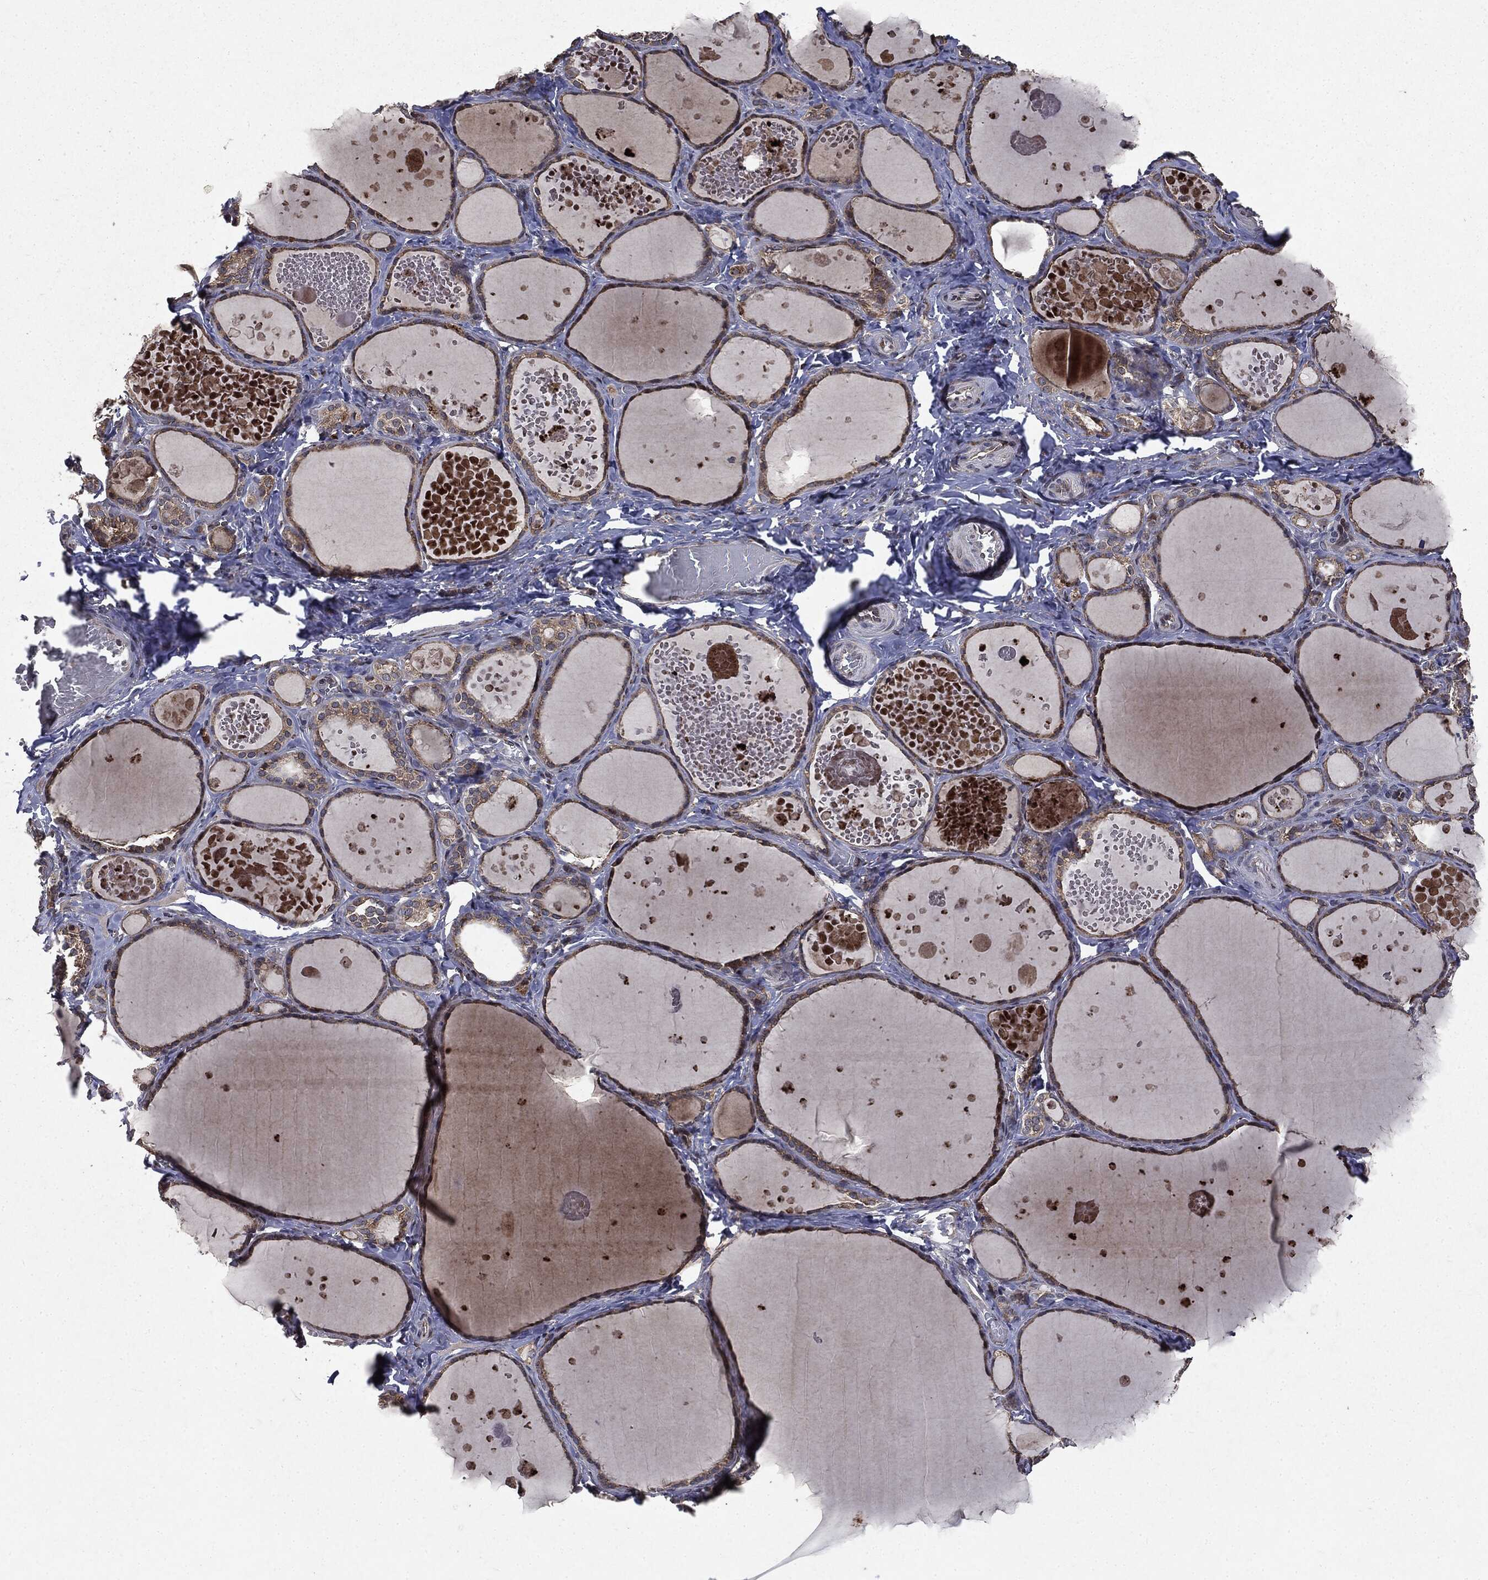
{"staining": {"intensity": "moderate", "quantity": ">75%", "location": "cytoplasmic/membranous"}, "tissue": "thyroid gland", "cell_type": "Glandular cells", "image_type": "normal", "snomed": [{"axis": "morphology", "description": "Normal tissue, NOS"}, {"axis": "topography", "description": "Thyroid gland"}], "caption": "Protein staining displays moderate cytoplasmic/membranous staining in about >75% of glandular cells in normal thyroid gland. The staining was performed using DAB (3,3'-diaminobenzidine), with brown indicating positive protein expression. Nuclei are stained blue with hematoxylin.", "gene": "PLPPR2", "patient": {"sex": "female", "age": 56}}